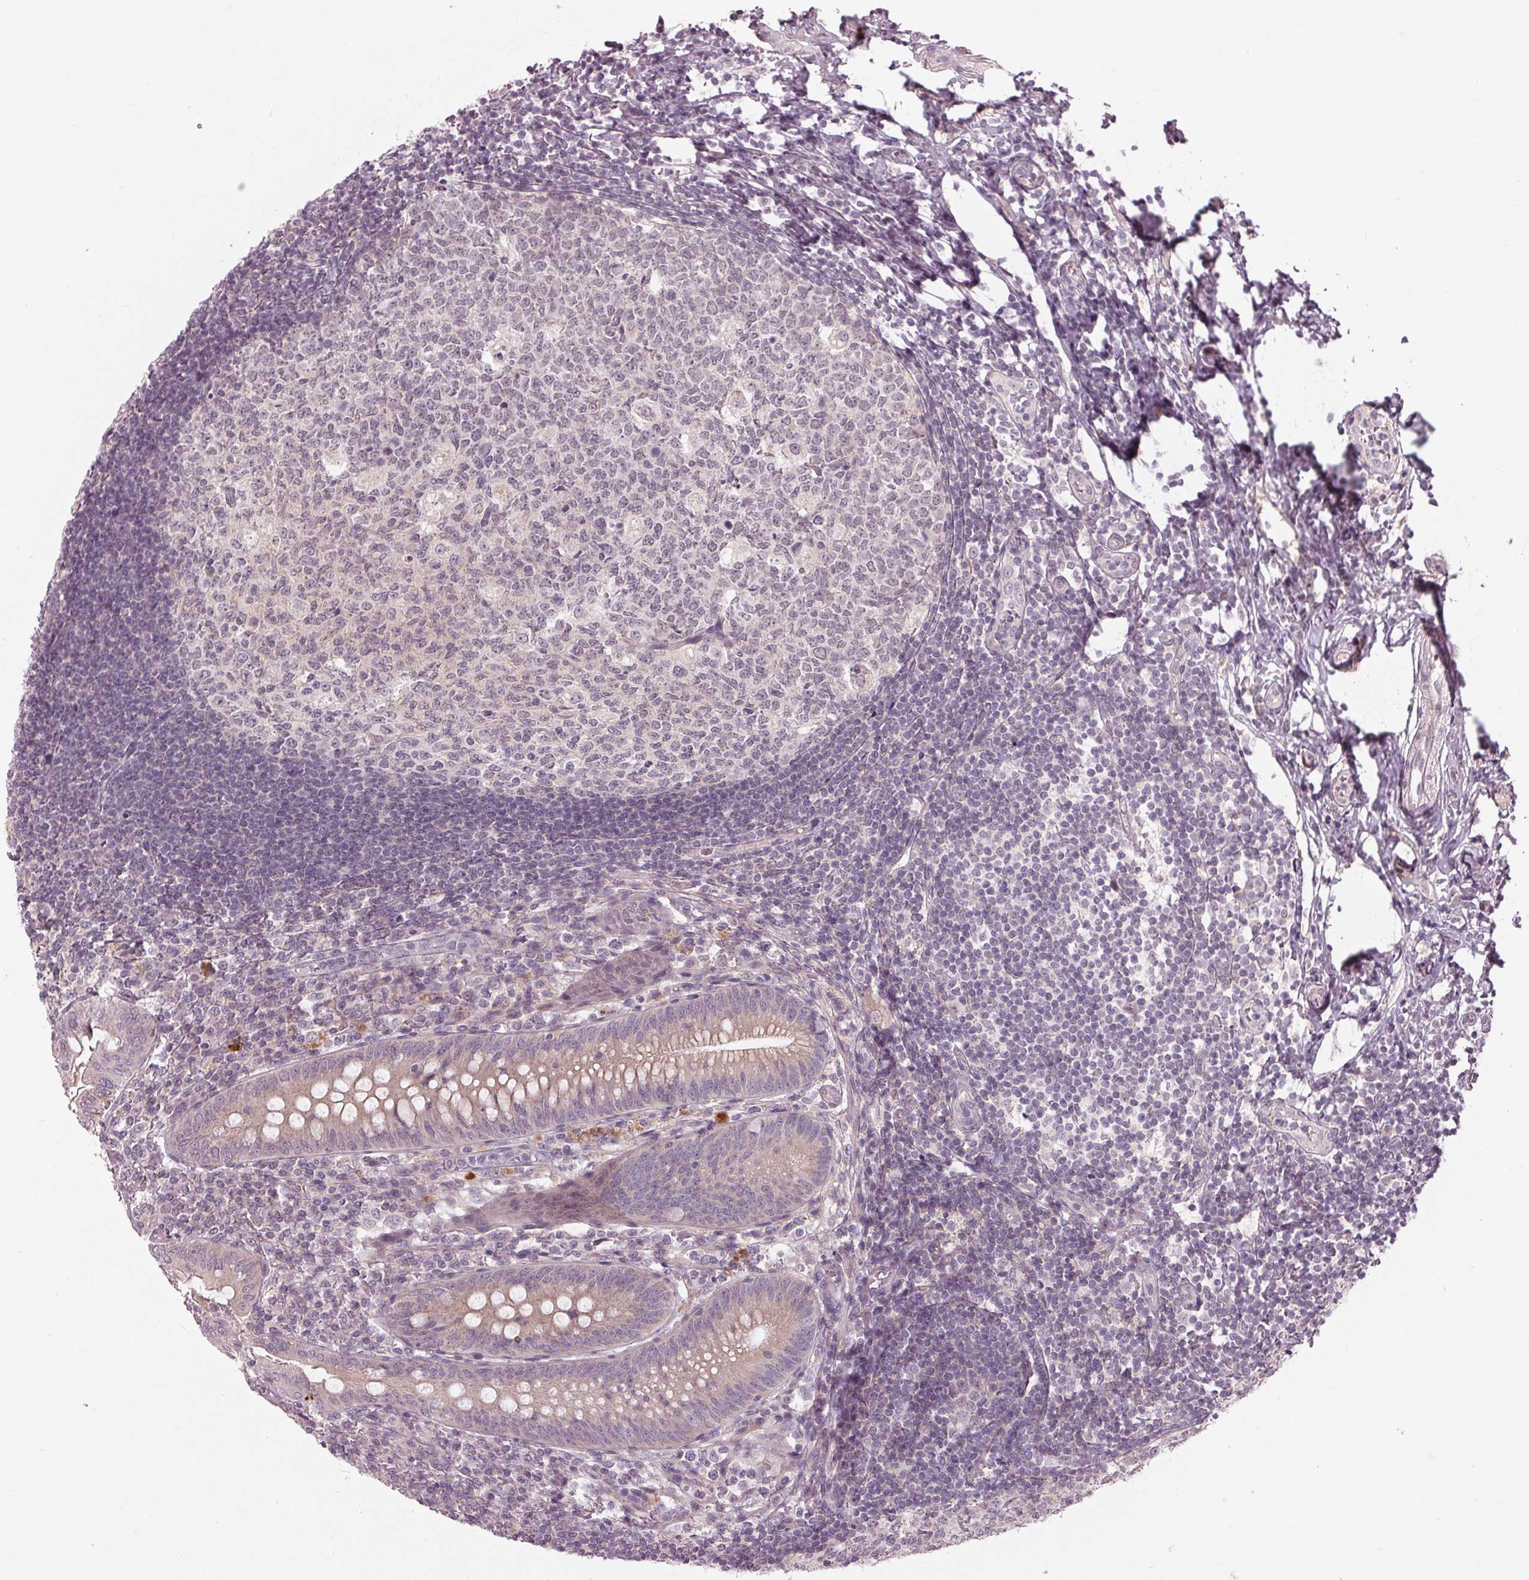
{"staining": {"intensity": "weak", "quantity": "<25%", "location": "cytoplasmic/membranous"}, "tissue": "appendix", "cell_type": "Glandular cells", "image_type": "normal", "snomed": [{"axis": "morphology", "description": "Normal tissue, NOS"}, {"axis": "morphology", "description": "Inflammation, NOS"}, {"axis": "topography", "description": "Appendix"}], "caption": "Immunohistochemistry of normal appendix demonstrates no staining in glandular cells. The staining was performed using DAB (3,3'-diaminobenzidine) to visualize the protein expression in brown, while the nuclei were stained in blue with hematoxylin (Magnification: 20x).", "gene": "ZNF605", "patient": {"sex": "male", "age": 16}}